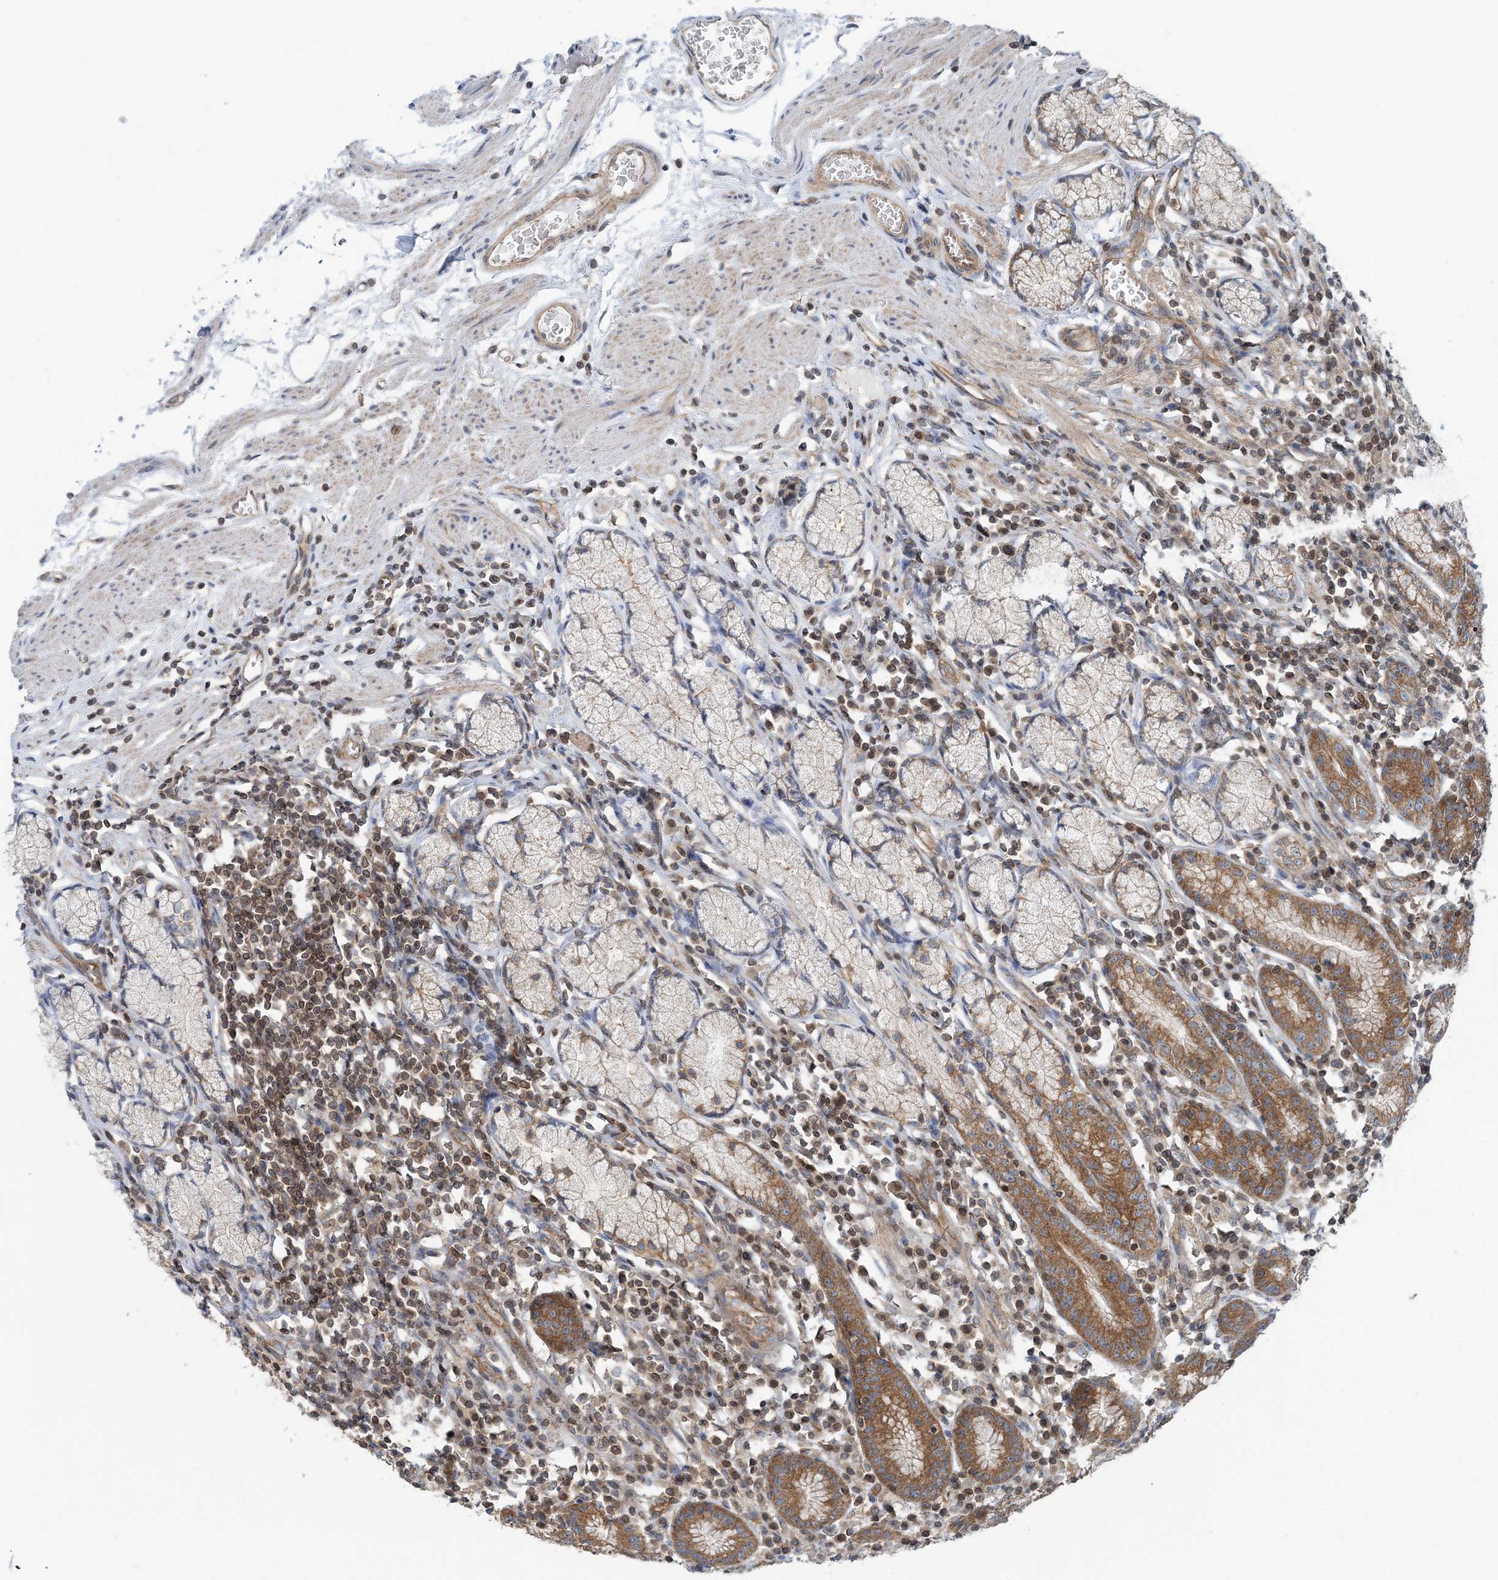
{"staining": {"intensity": "moderate", "quantity": "25%-75%", "location": "cytoplasmic/membranous"}, "tissue": "stomach", "cell_type": "Glandular cells", "image_type": "normal", "snomed": [{"axis": "morphology", "description": "Normal tissue, NOS"}, {"axis": "topography", "description": "Stomach"}], "caption": "The micrograph displays immunohistochemical staining of benign stomach. There is moderate cytoplasmic/membranous positivity is seen in about 25%-75% of glandular cells. The staining is performed using DAB brown chromogen to label protein expression. The nuclei are counter-stained blue using hematoxylin.", "gene": "MOB4", "patient": {"sex": "male", "age": 55}}